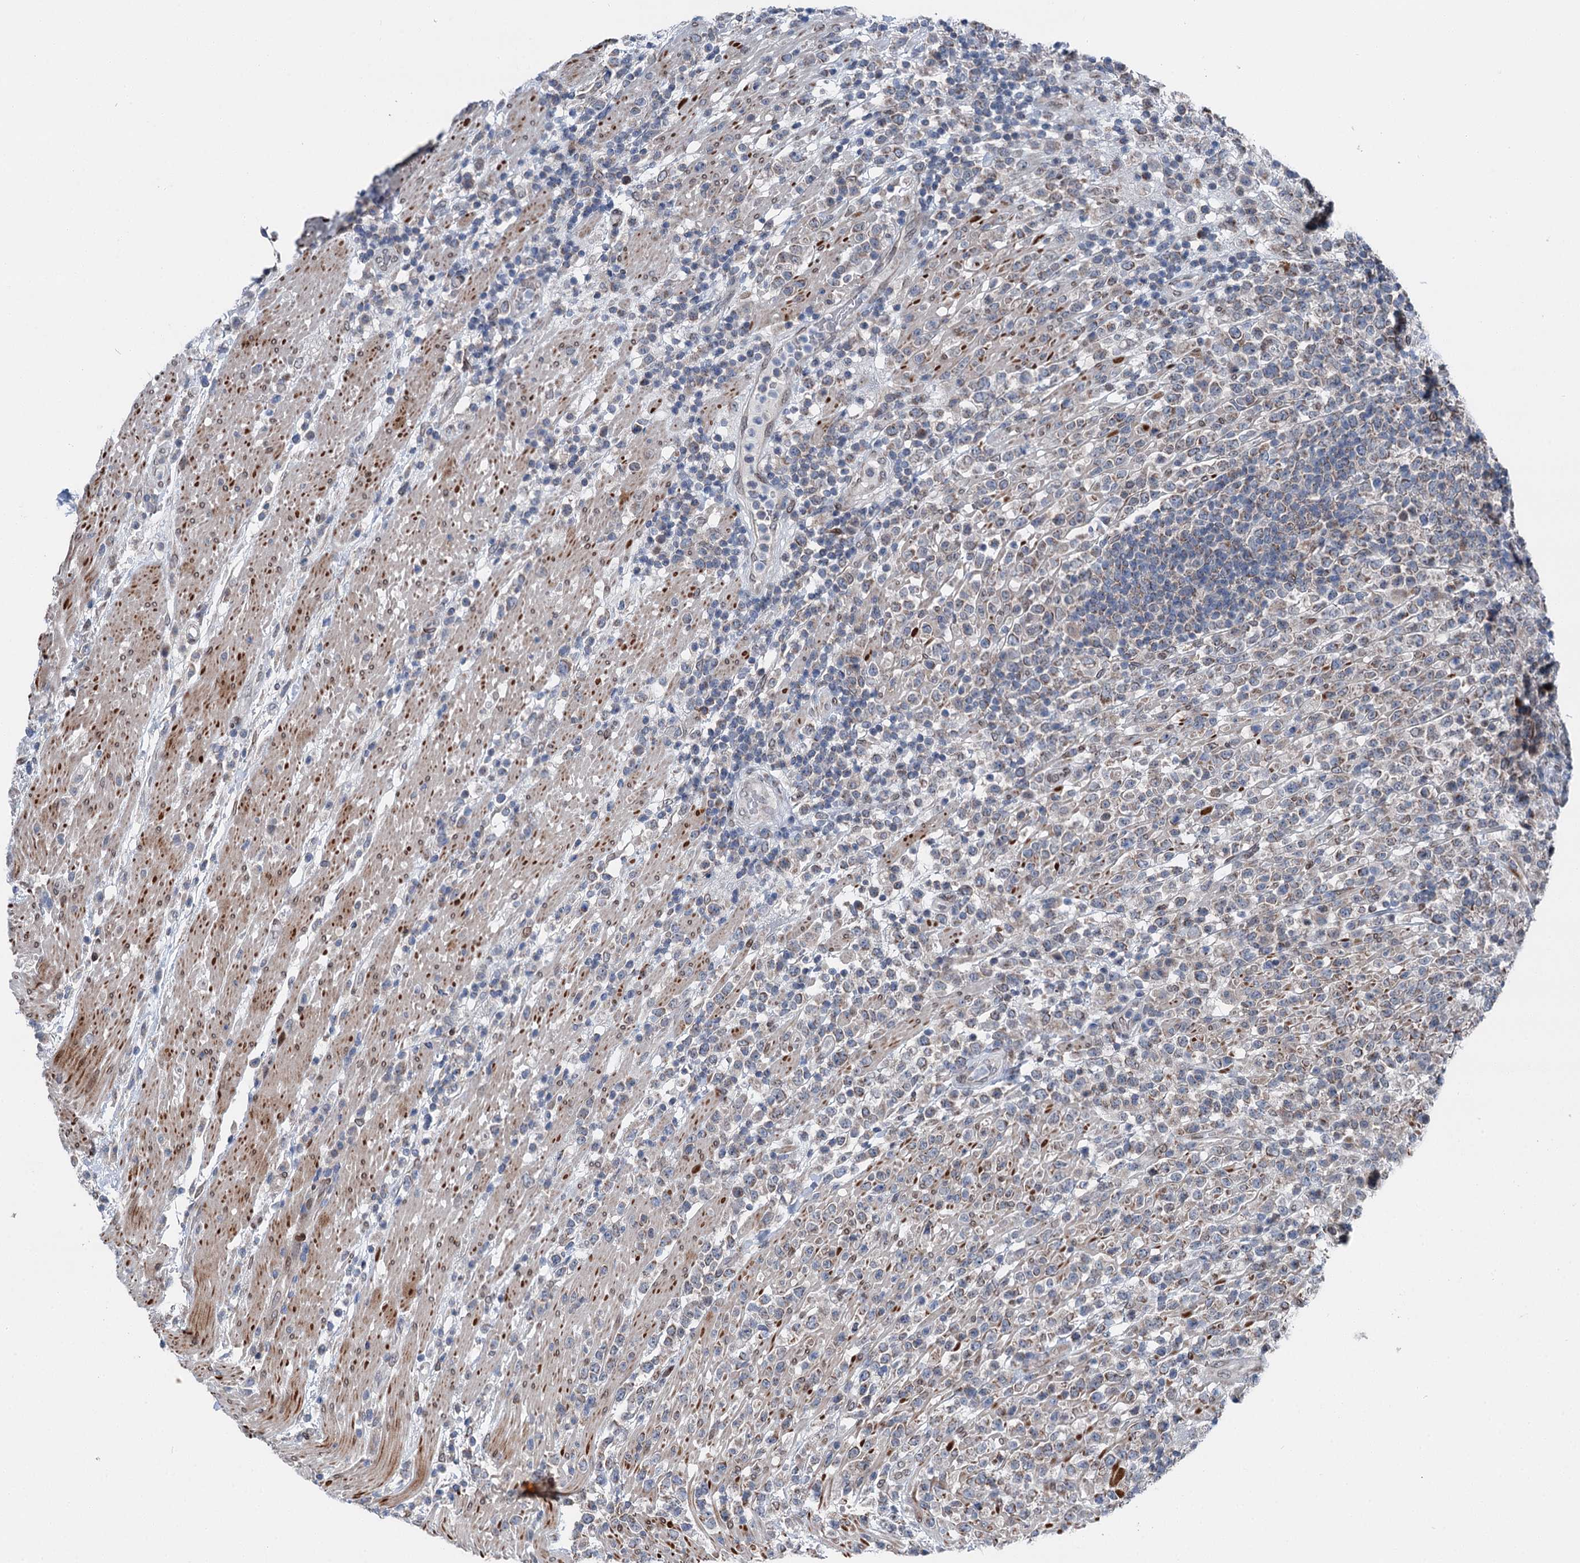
{"staining": {"intensity": "weak", "quantity": "25%-75%", "location": "cytoplasmic/membranous"}, "tissue": "lymphoma", "cell_type": "Tumor cells", "image_type": "cancer", "snomed": [{"axis": "morphology", "description": "Malignant lymphoma, non-Hodgkin's type, High grade"}, {"axis": "topography", "description": "Colon"}], "caption": "This micrograph reveals lymphoma stained with immunohistochemistry to label a protein in brown. The cytoplasmic/membranous of tumor cells show weak positivity for the protein. Nuclei are counter-stained blue.", "gene": "MRPL14", "patient": {"sex": "female", "age": 53}}